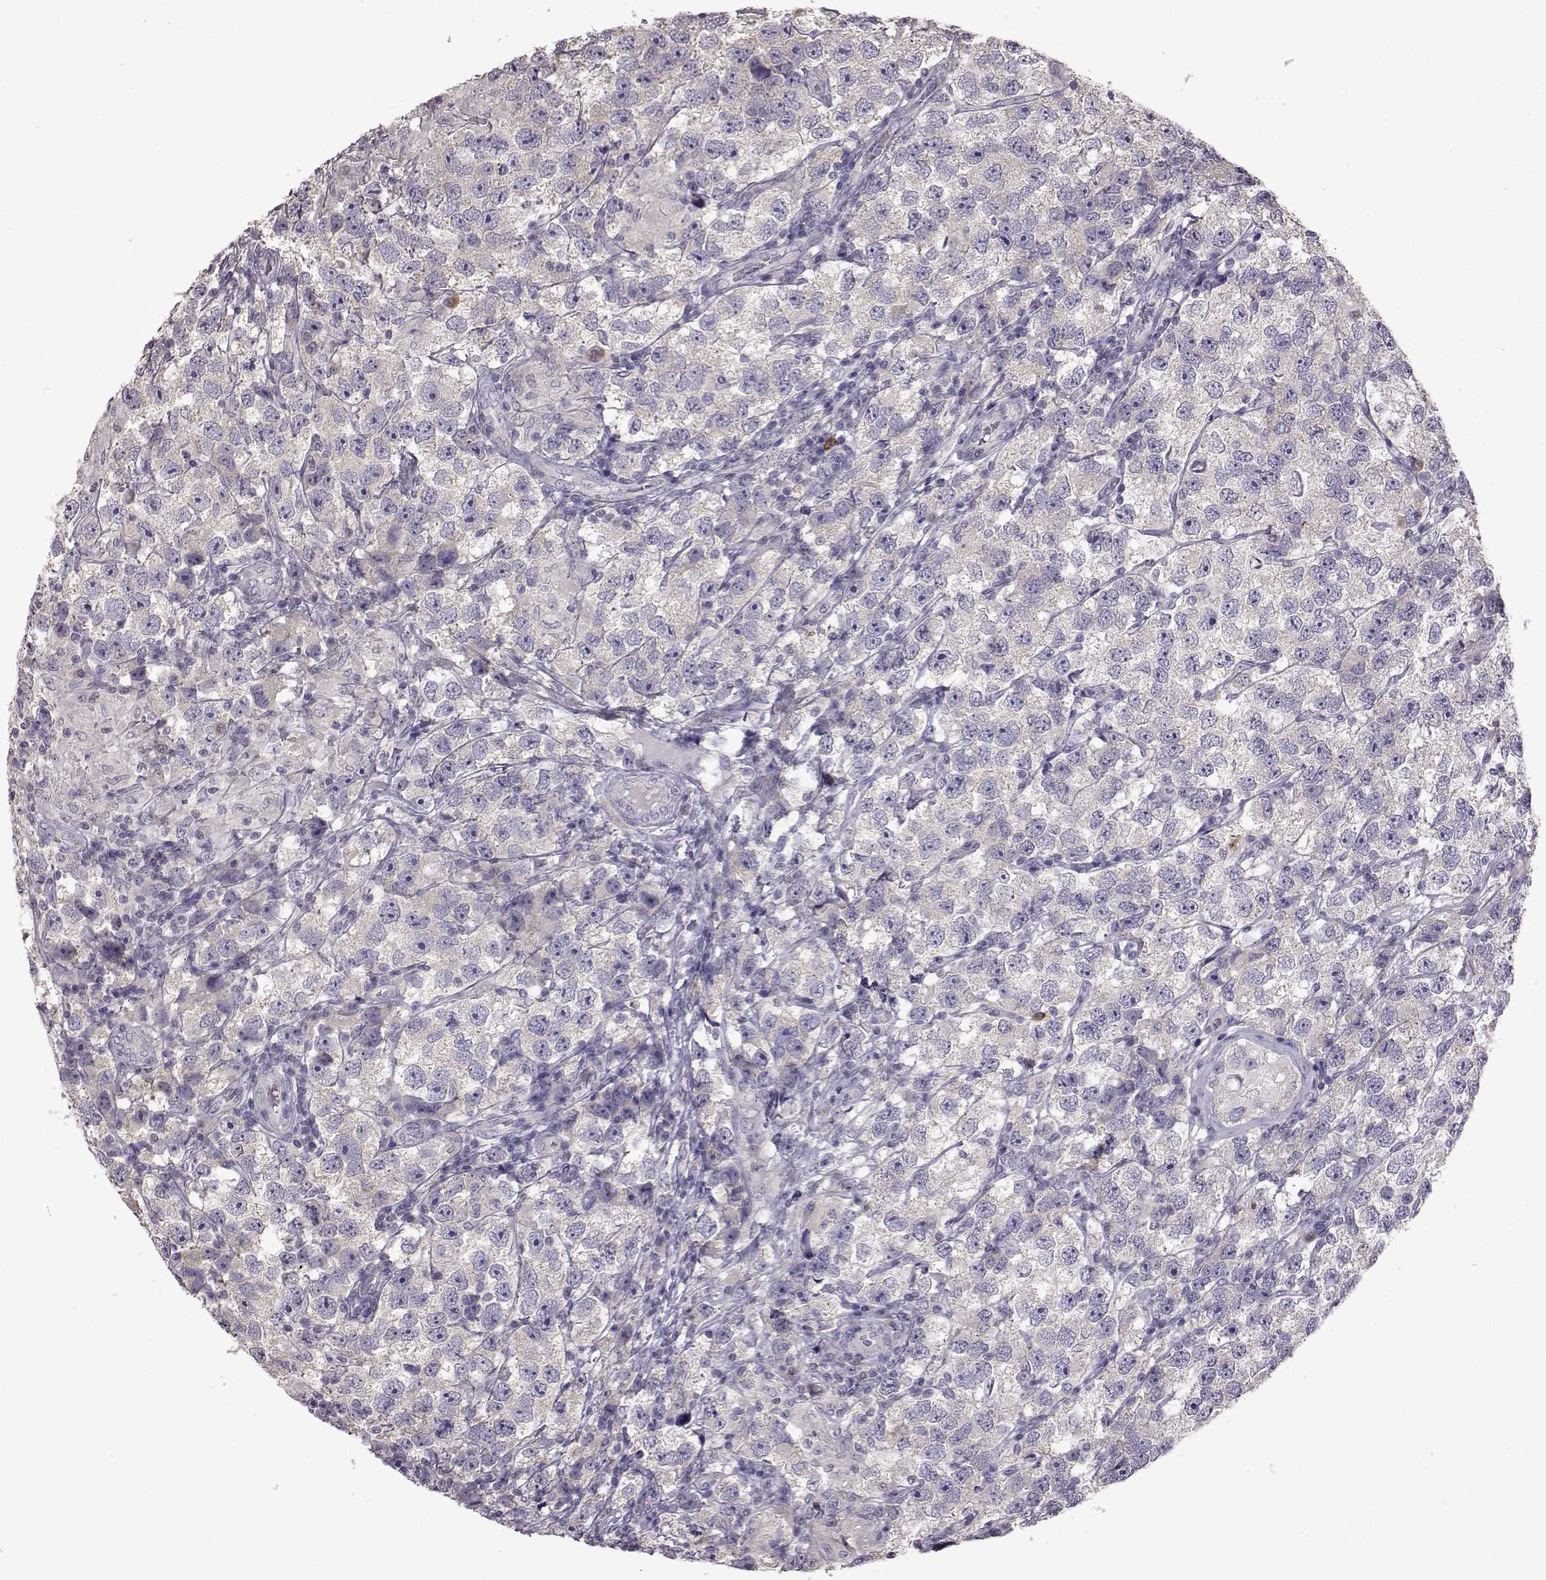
{"staining": {"intensity": "negative", "quantity": "none", "location": "none"}, "tissue": "testis cancer", "cell_type": "Tumor cells", "image_type": "cancer", "snomed": [{"axis": "morphology", "description": "Seminoma, NOS"}, {"axis": "topography", "description": "Testis"}], "caption": "This is an immunohistochemistry (IHC) histopathology image of human testis cancer. There is no staining in tumor cells.", "gene": "ADGRG2", "patient": {"sex": "male", "age": 26}}